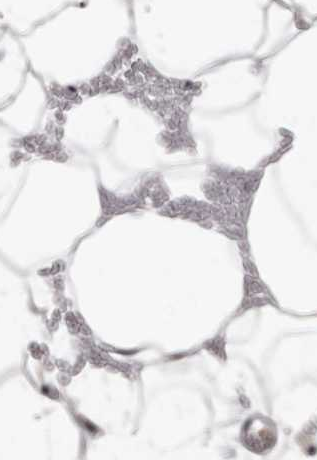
{"staining": {"intensity": "weak", "quantity": ">75%", "location": "nuclear"}, "tissue": "adipose tissue", "cell_type": "Adipocytes", "image_type": "normal", "snomed": [{"axis": "morphology", "description": "Normal tissue, NOS"}, {"axis": "topography", "description": "Breast"}], "caption": "Brown immunohistochemical staining in normal human adipose tissue displays weak nuclear expression in about >75% of adipocytes.", "gene": "BAD", "patient": {"sex": "female", "age": 23}}